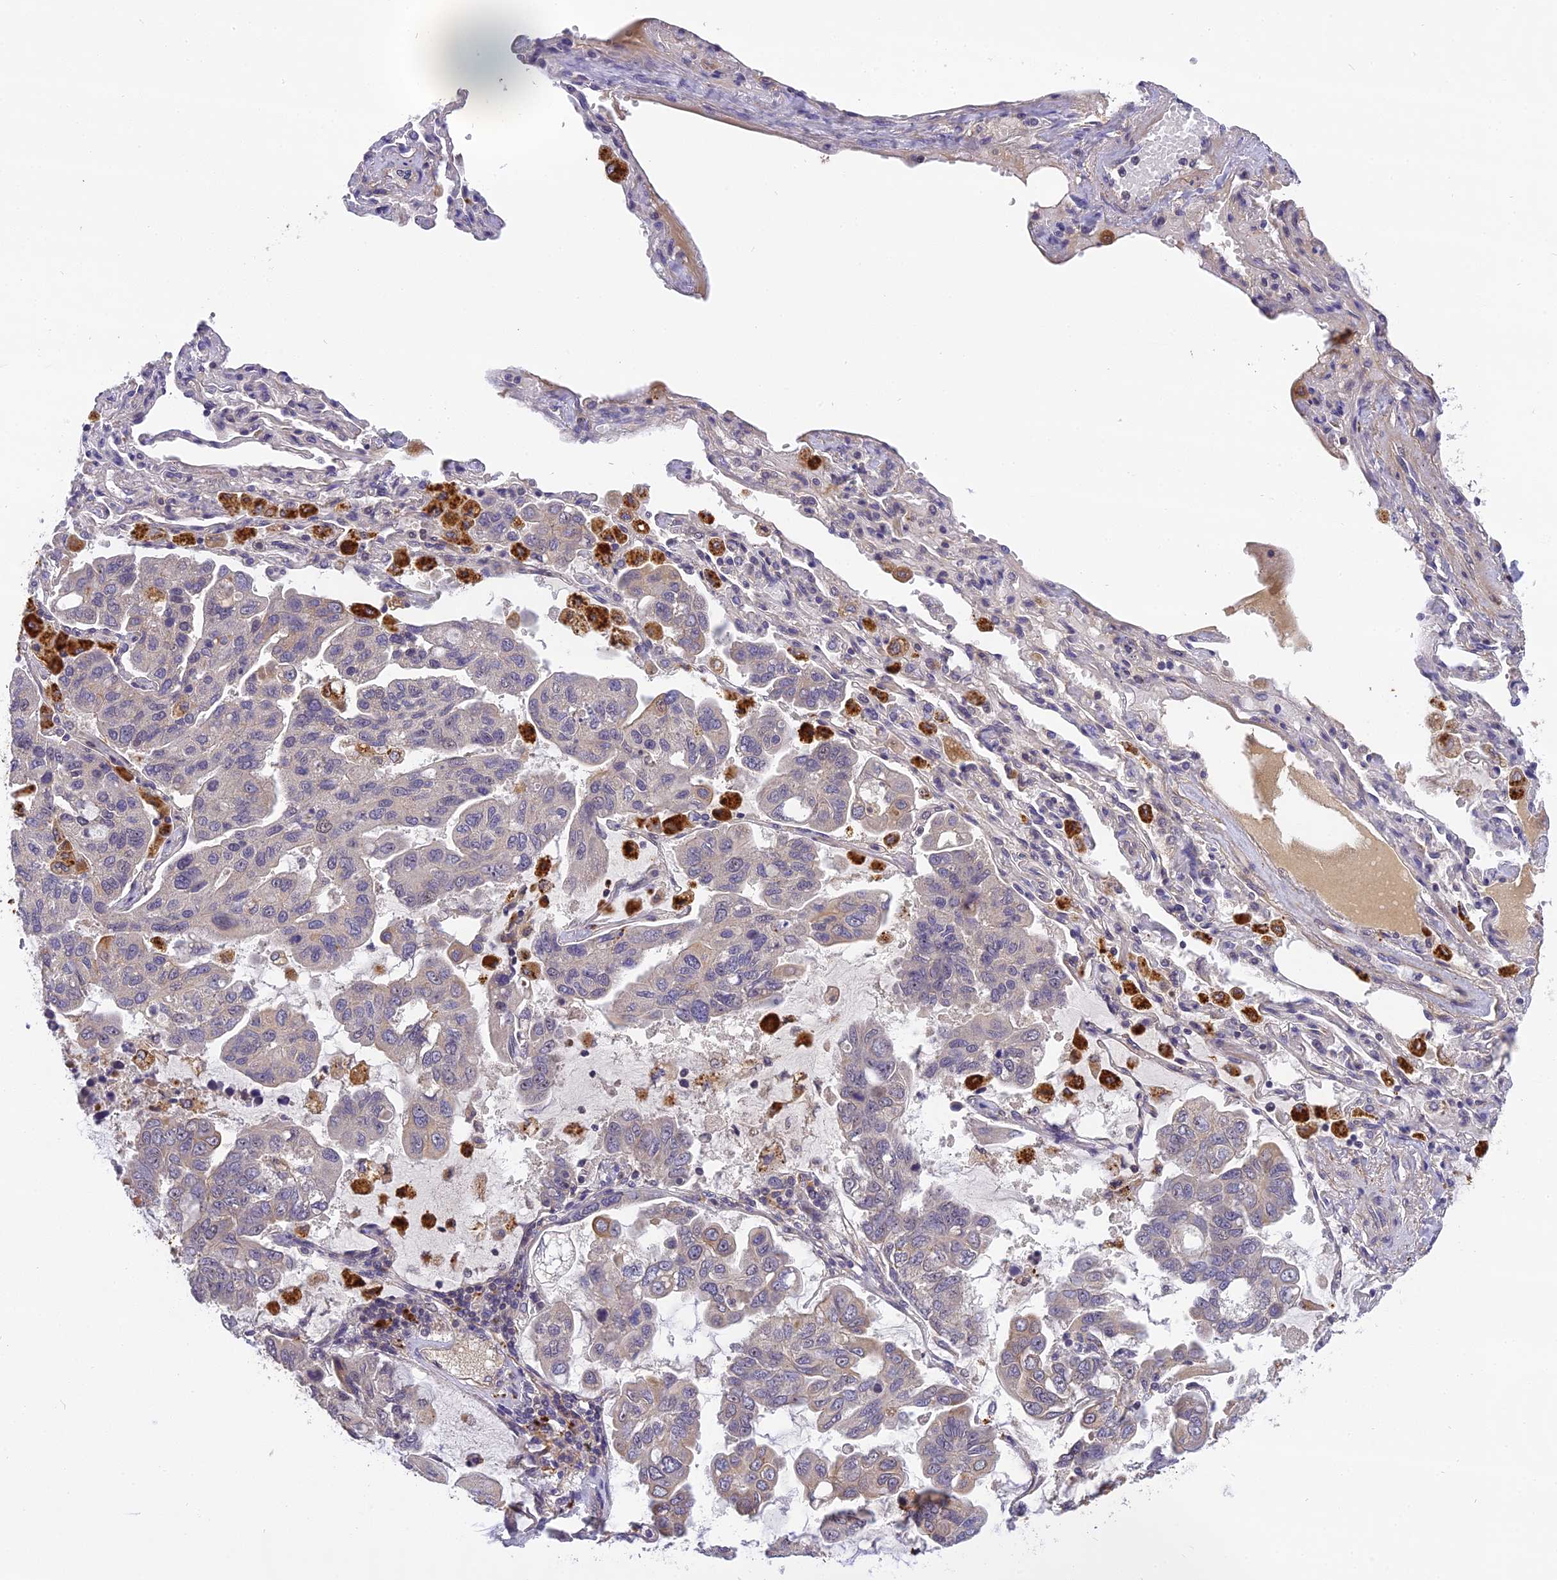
{"staining": {"intensity": "negative", "quantity": "none", "location": "none"}, "tissue": "lung cancer", "cell_type": "Tumor cells", "image_type": "cancer", "snomed": [{"axis": "morphology", "description": "Adenocarcinoma, NOS"}, {"axis": "topography", "description": "Lung"}], "caption": "Tumor cells show no significant positivity in lung cancer (adenocarcinoma).", "gene": "FNIP2", "patient": {"sex": "male", "age": 64}}